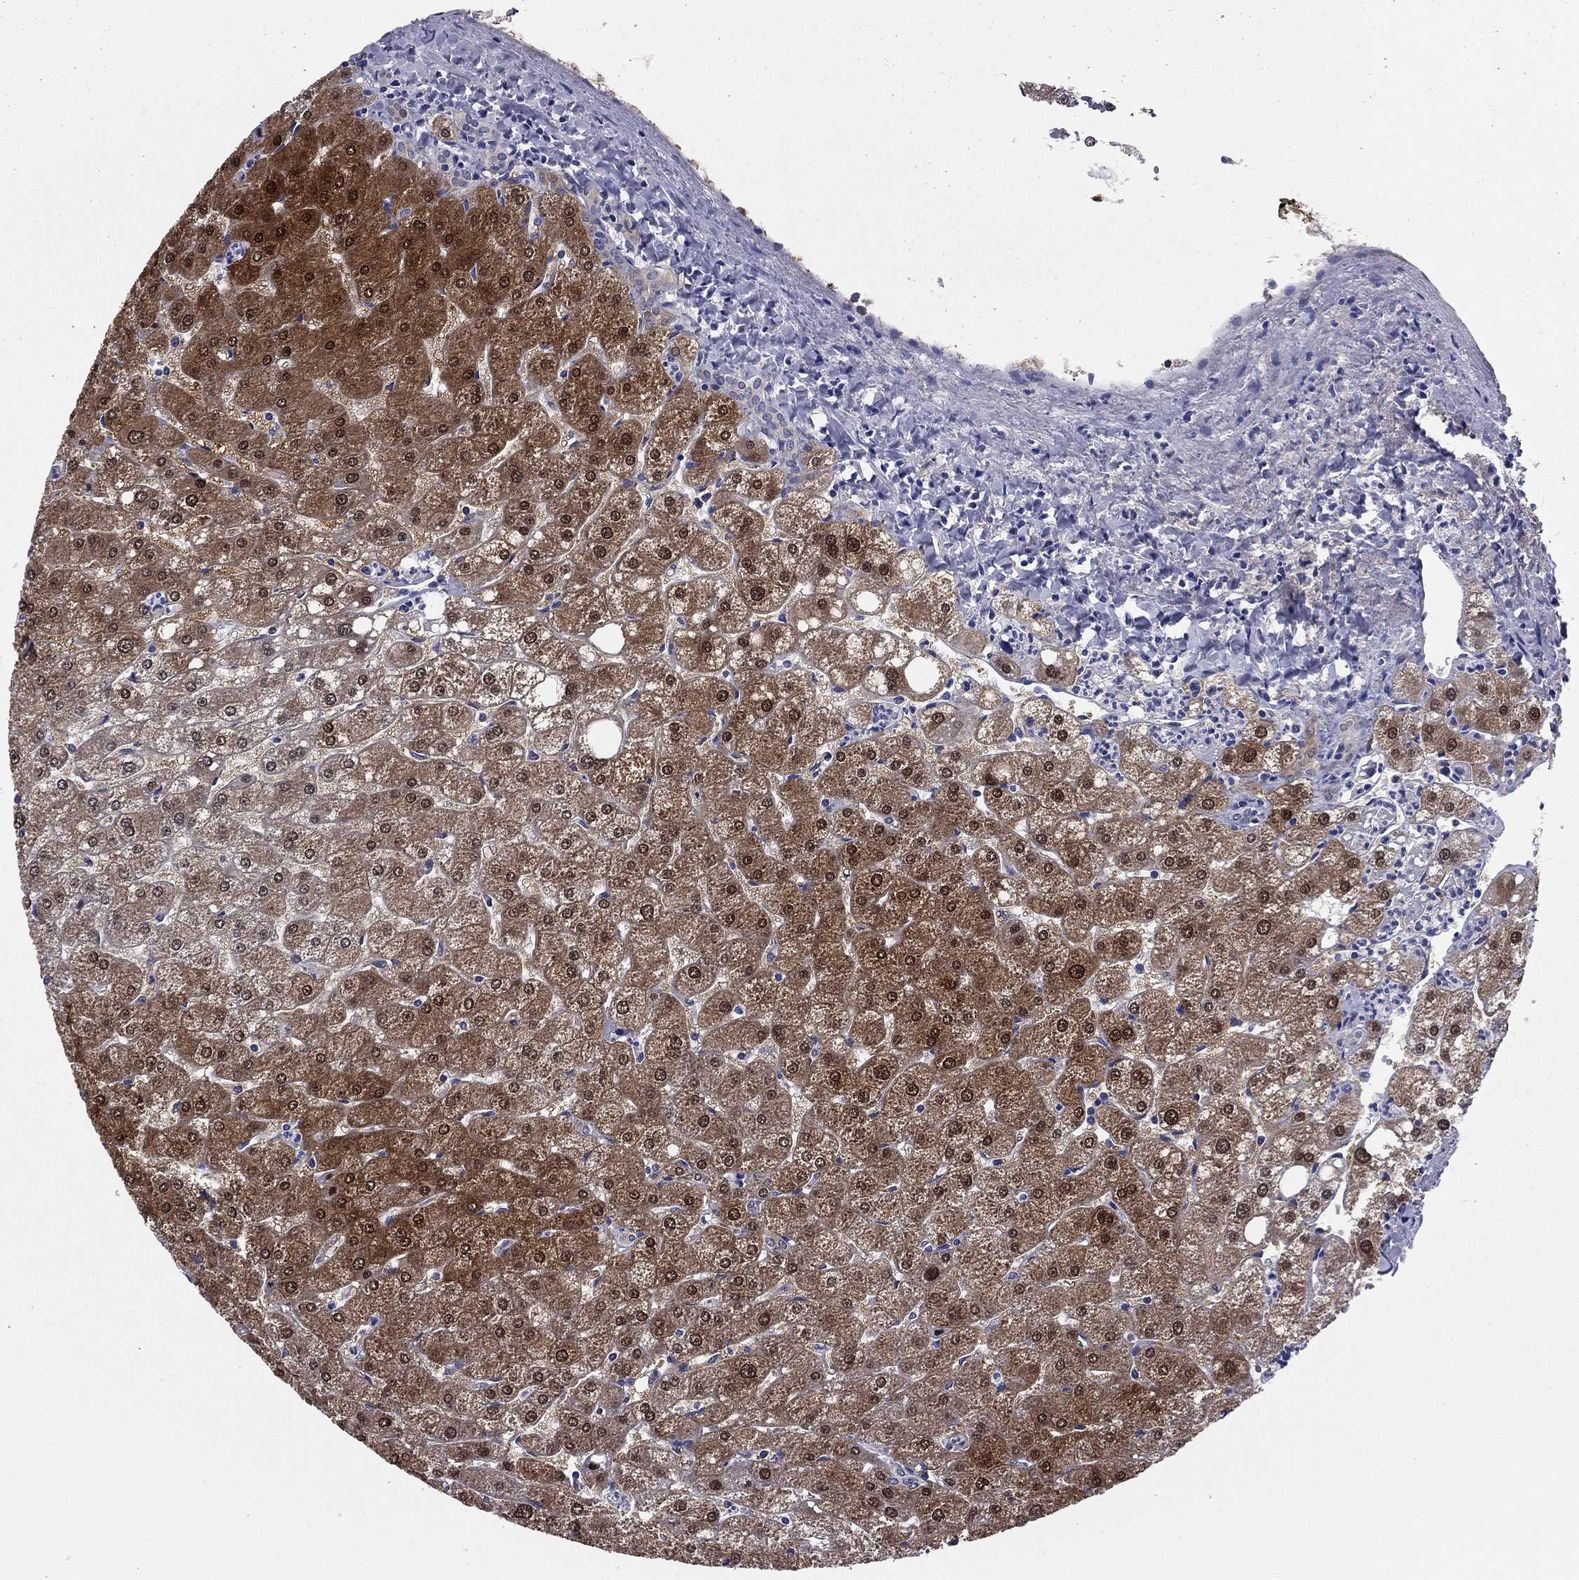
{"staining": {"intensity": "negative", "quantity": "none", "location": "none"}, "tissue": "liver", "cell_type": "Cholangiocytes", "image_type": "normal", "snomed": [{"axis": "morphology", "description": "Normal tissue, NOS"}, {"axis": "topography", "description": "Liver"}], "caption": "A high-resolution micrograph shows immunohistochemistry staining of unremarkable liver, which reveals no significant positivity in cholangiocytes. Nuclei are stained in blue.", "gene": "REXO5", "patient": {"sex": "male", "age": 67}}